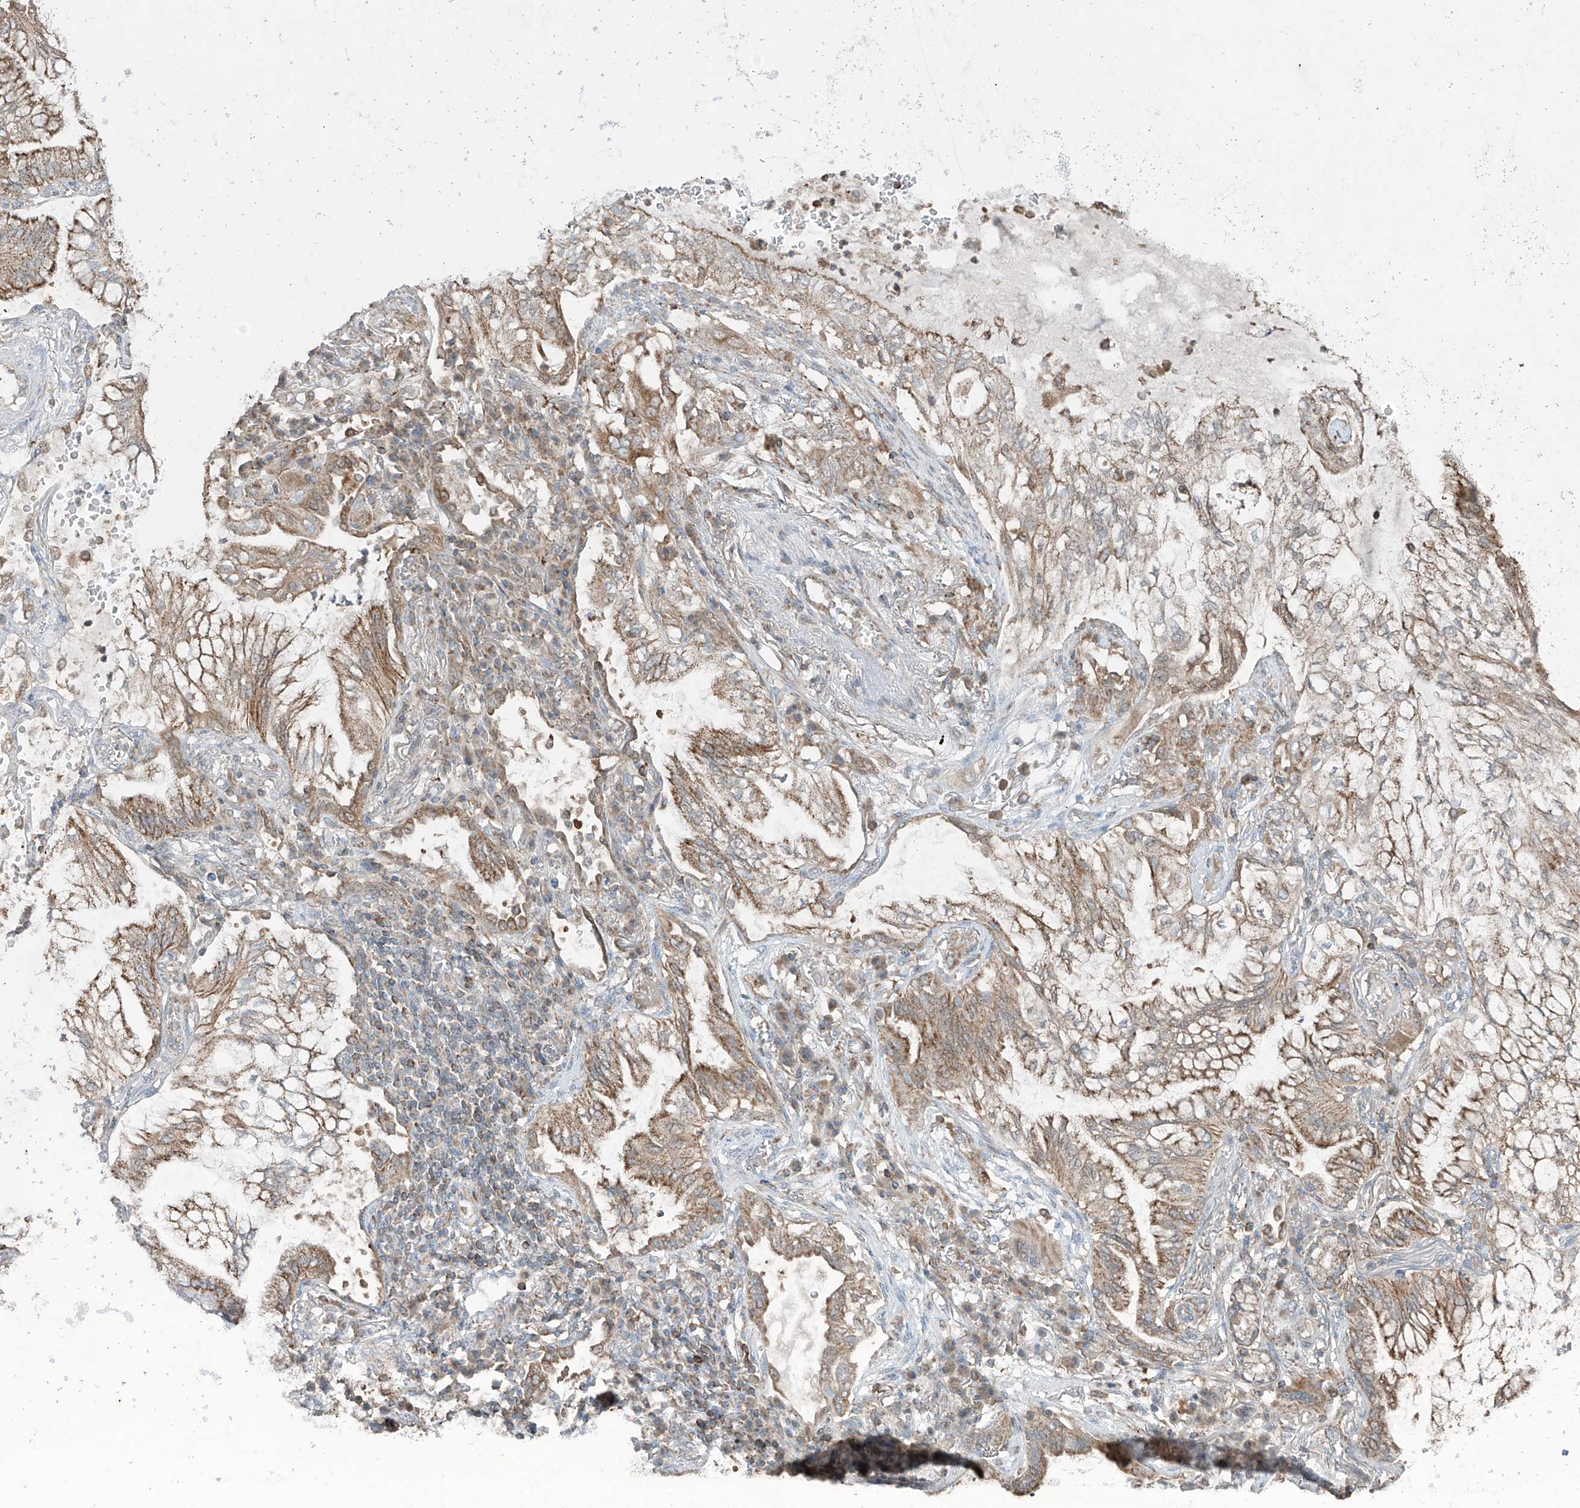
{"staining": {"intensity": "moderate", "quantity": ">75%", "location": "cytoplasmic/membranous"}, "tissue": "lung cancer", "cell_type": "Tumor cells", "image_type": "cancer", "snomed": [{"axis": "morphology", "description": "Adenocarcinoma, NOS"}, {"axis": "topography", "description": "Lung"}], "caption": "High-magnification brightfield microscopy of lung adenocarcinoma stained with DAB (3,3'-diaminobenzidine) (brown) and counterstained with hematoxylin (blue). tumor cells exhibit moderate cytoplasmic/membranous staining is appreciated in about>75% of cells.", "gene": "ETHE1", "patient": {"sex": "female", "age": 70}}